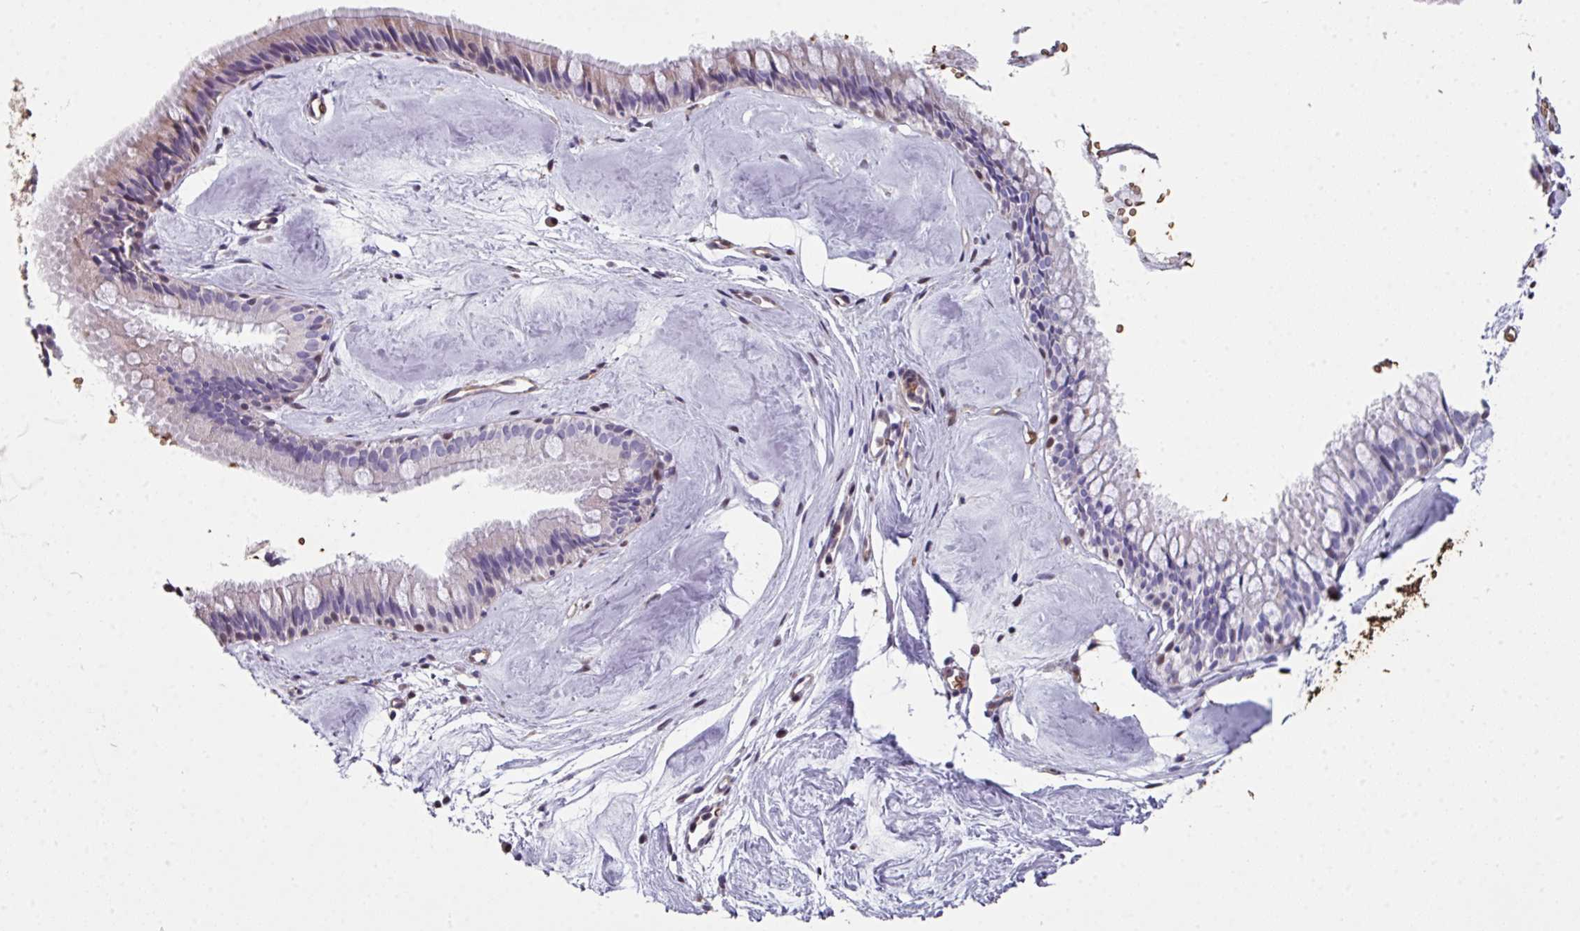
{"staining": {"intensity": "moderate", "quantity": "25%-75%", "location": "cytoplasmic/membranous,nuclear"}, "tissue": "nasopharynx", "cell_type": "Respiratory epithelial cells", "image_type": "normal", "snomed": [{"axis": "morphology", "description": "Normal tissue, NOS"}, {"axis": "topography", "description": "Nasopharynx"}], "caption": "The histopathology image demonstrates a brown stain indicating the presence of a protein in the cytoplasmic/membranous,nuclear of respiratory epithelial cells in nasopharynx.", "gene": "ANO9", "patient": {"sex": "male", "age": 65}}